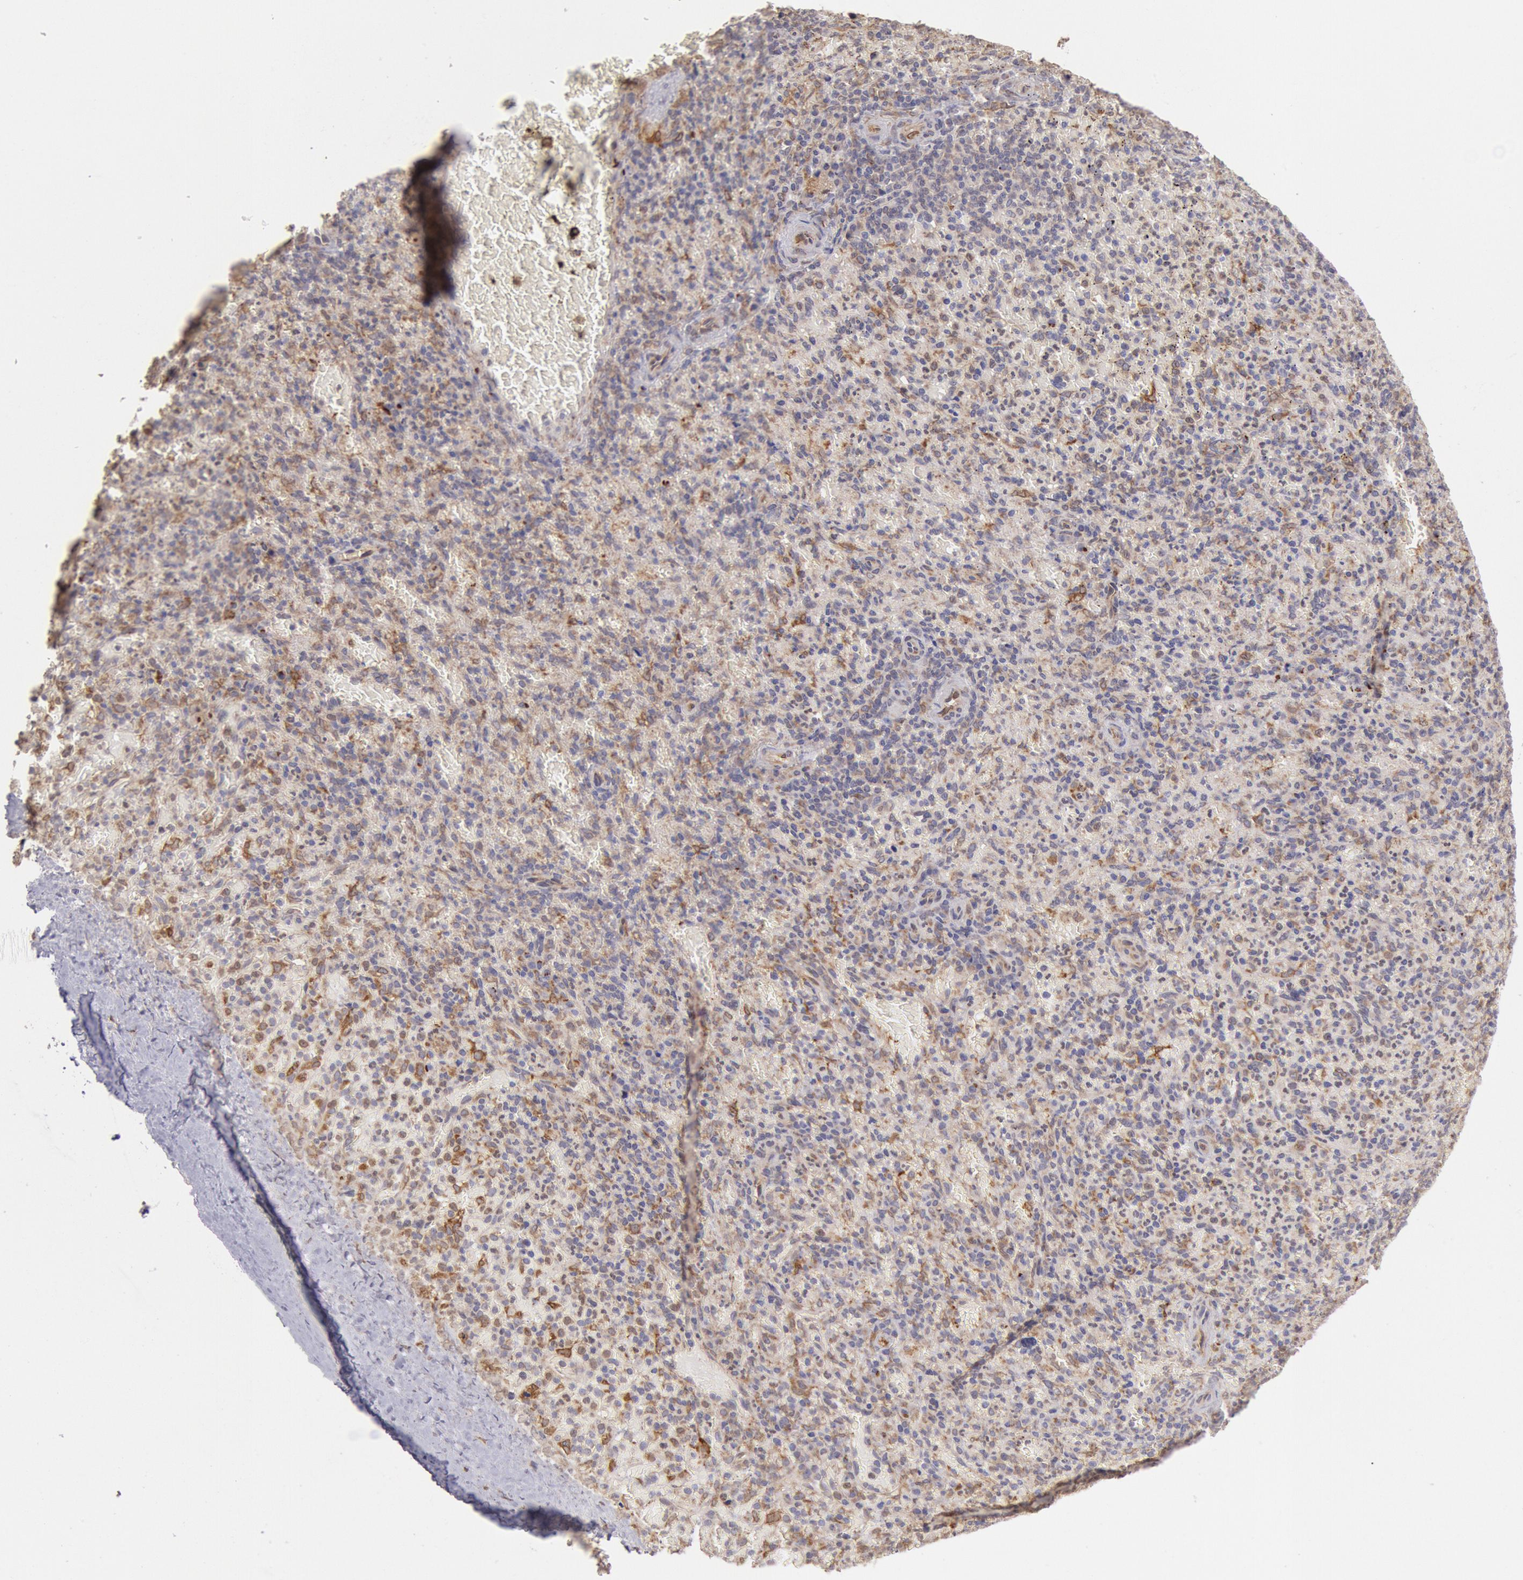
{"staining": {"intensity": "weak", "quantity": ">75%", "location": "cytoplasmic/membranous,nuclear"}, "tissue": "spleen", "cell_type": "Cells in red pulp", "image_type": "normal", "snomed": [{"axis": "morphology", "description": "Normal tissue, NOS"}, {"axis": "topography", "description": "Spleen"}], "caption": "Immunohistochemistry image of benign spleen stained for a protein (brown), which reveals low levels of weak cytoplasmic/membranous,nuclear staining in about >75% of cells in red pulp.", "gene": "COMT", "patient": {"sex": "female", "age": 50}}